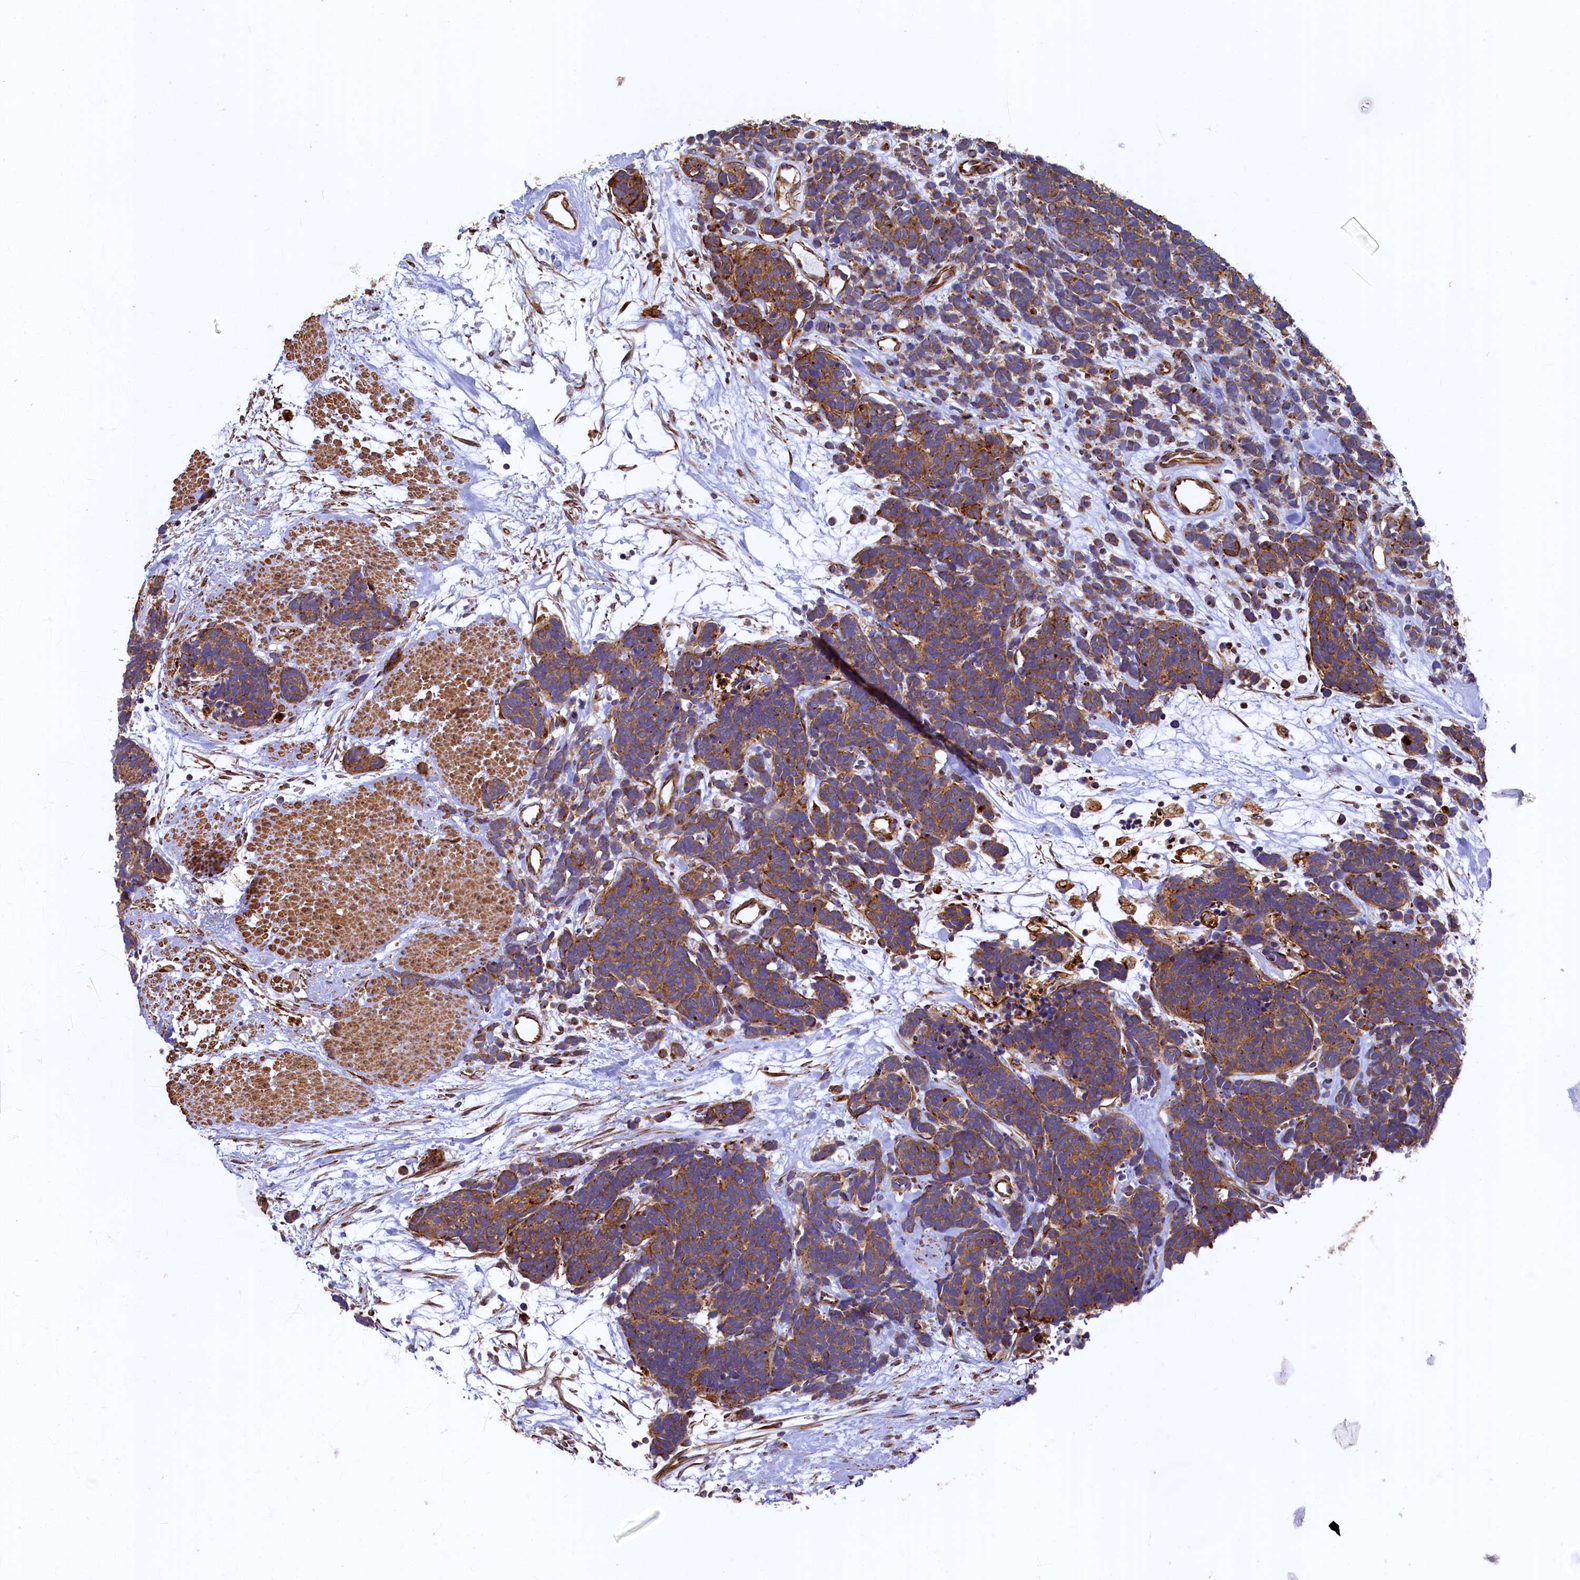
{"staining": {"intensity": "moderate", "quantity": ">75%", "location": "cytoplasmic/membranous"}, "tissue": "carcinoid", "cell_type": "Tumor cells", "image_type": "cancer", "snomed": [{"axis": "morphology", "description": "Carcinoma, NOS"}, {"axis": "morphology", "description": "Carcinoid, malignant, NOS"}, {"axis": "topography", "description": "Urinary bladder"}], "caption": "Immunohistochemistry photomicrograph of neoplastic tissue: human carcinoma stained using immunohistochemistry (IHC) displays medium levels of moderate protein expression localized specifically in the cytoplasmic/membranous of tumor cells, appearing as a cytoplasmic/membranous brown color.", "gene": "LRRC57", "patient": {"sex": "male", "age": 57}}